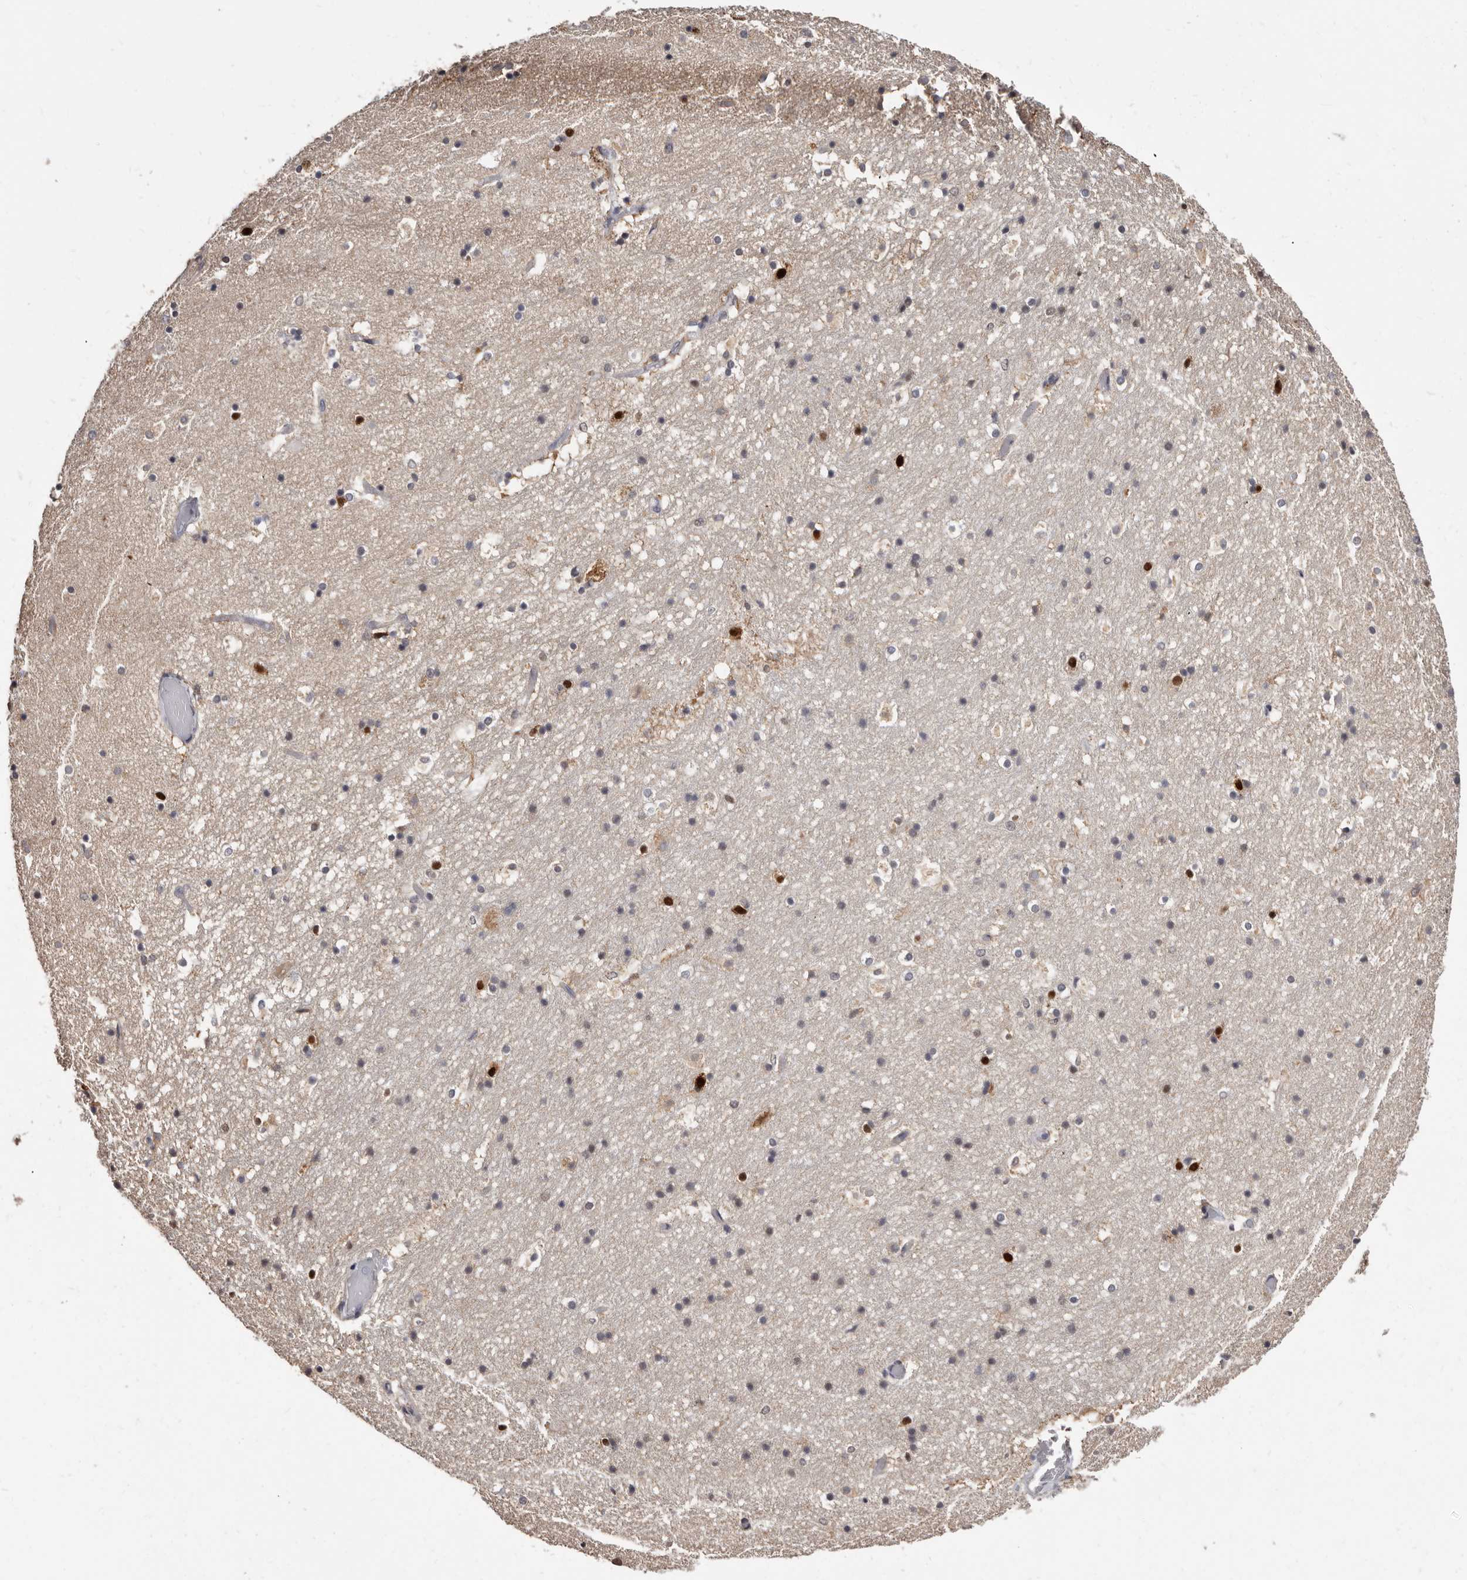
{"staining": {"intensity": "moderate", "quantity": "<25%", "location": "nuclear"}, "tissue": "hippocampus", "cell_type": "Glial cells", "image_type": "normal", "snomed": [{"axis": "morphology", "description": "Normal tissue, NOS"}, {"axis": "topography", "description": "Hippocampus"}], "caption": "Immunohistochemistry (DAB) staining of benign hippocampus reveals moderate nuclear protein expression in about <25% of glial cells.", "gene": "KHDRBS2", "patient": {"sex": "female", "age": 52}}